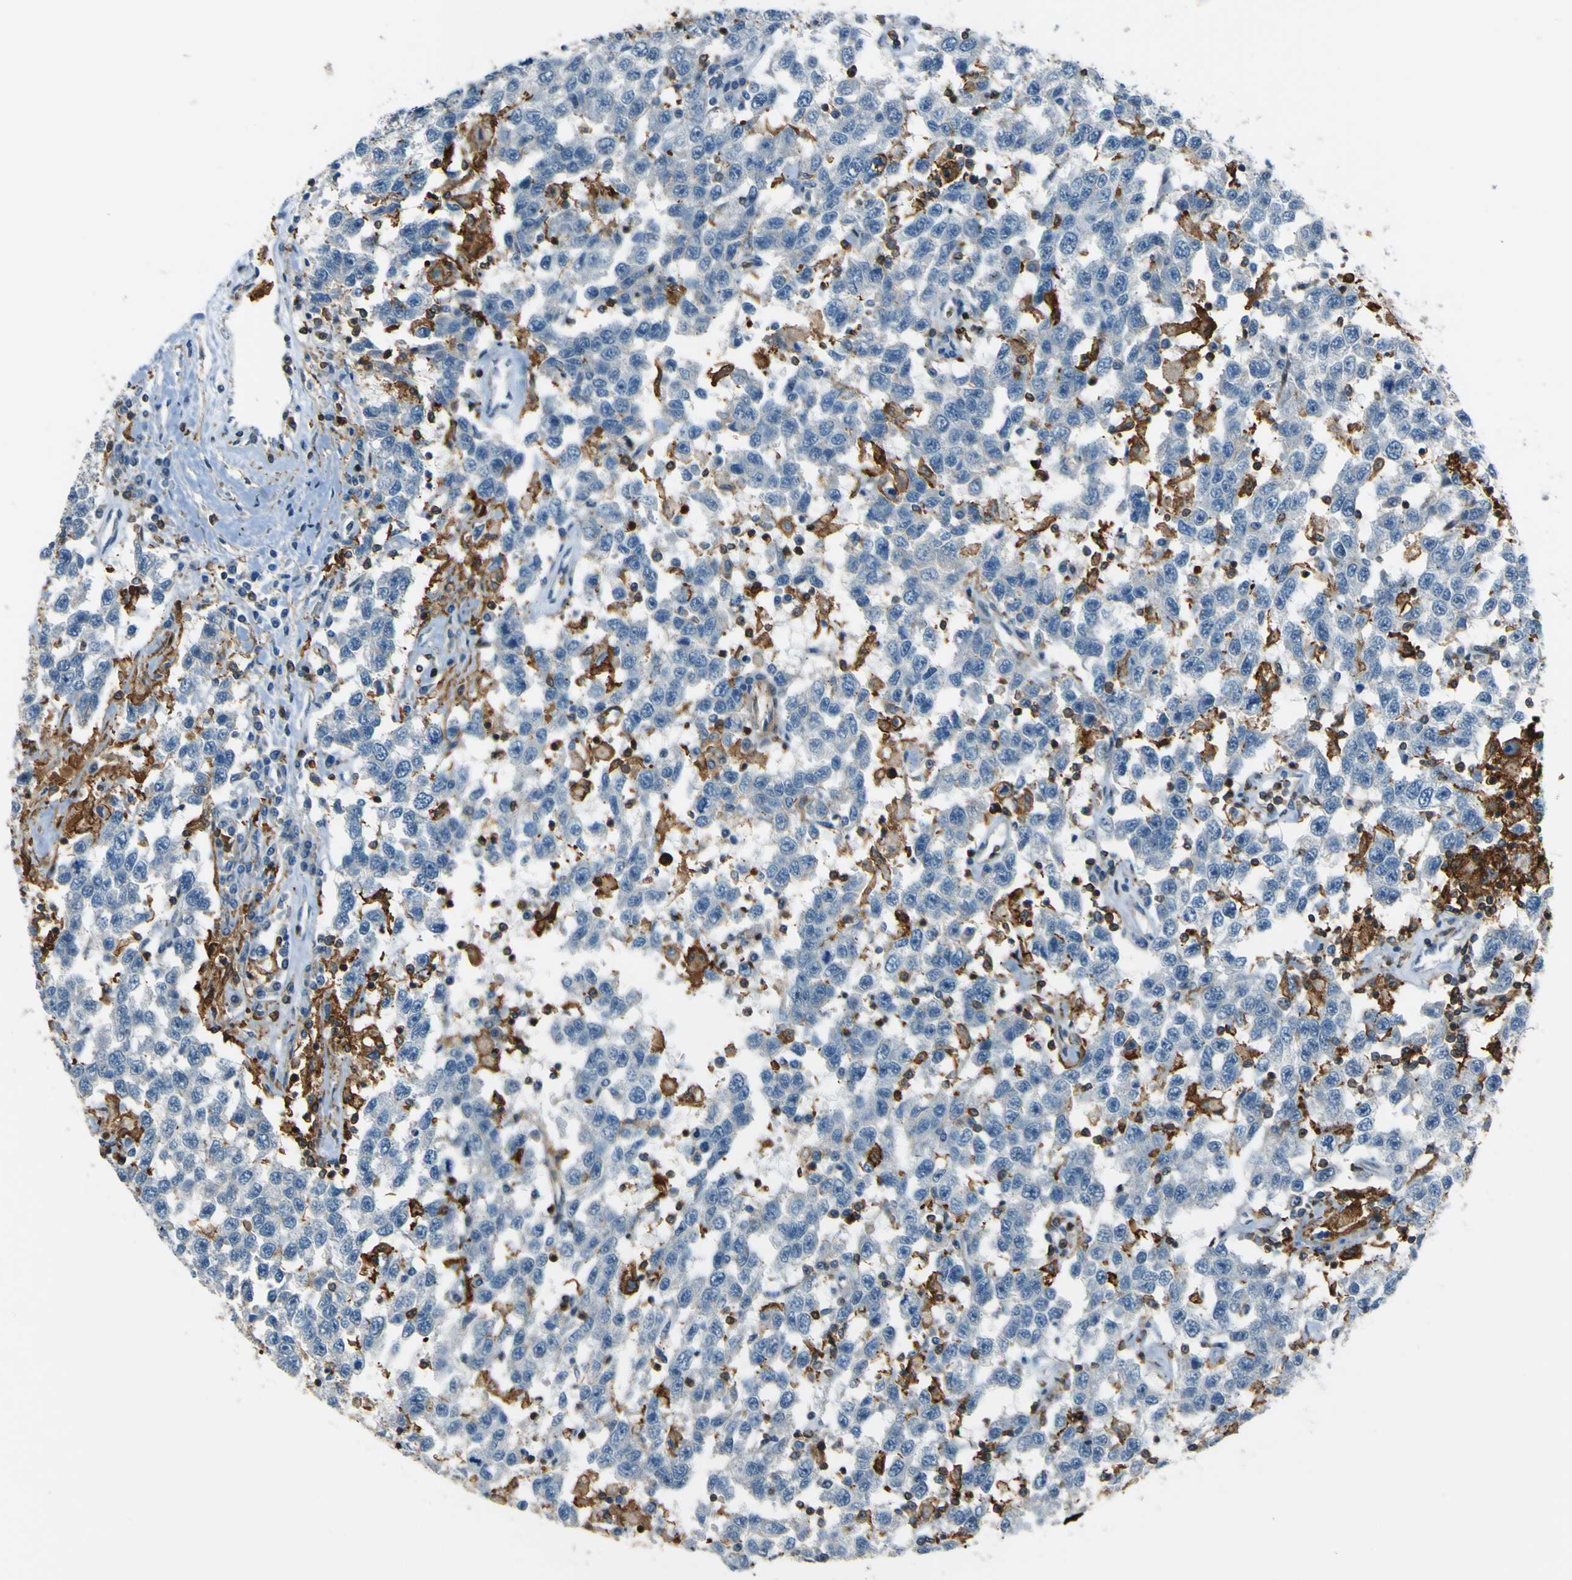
{"staining": {"intensity": "negative", "quantity": "none", "location": "none"}, "tissue": "testis cancer", "cell_type": "Tumor cells", "image_type": "cancer", "snomed": [{"axis": "morphology", "description": "Seminoma, NOS"}, {"axis": "topography", "description": "Testis"}], "caption": "High magnification brightfield microscopy of testis cancer (seminoma) stained with DAB (brown) and counterstained with hematoxylin (blue): tumor cells show no significant expression.", "gene": "PCDHB5", "patient": {"sex": "male", "age": 41}}